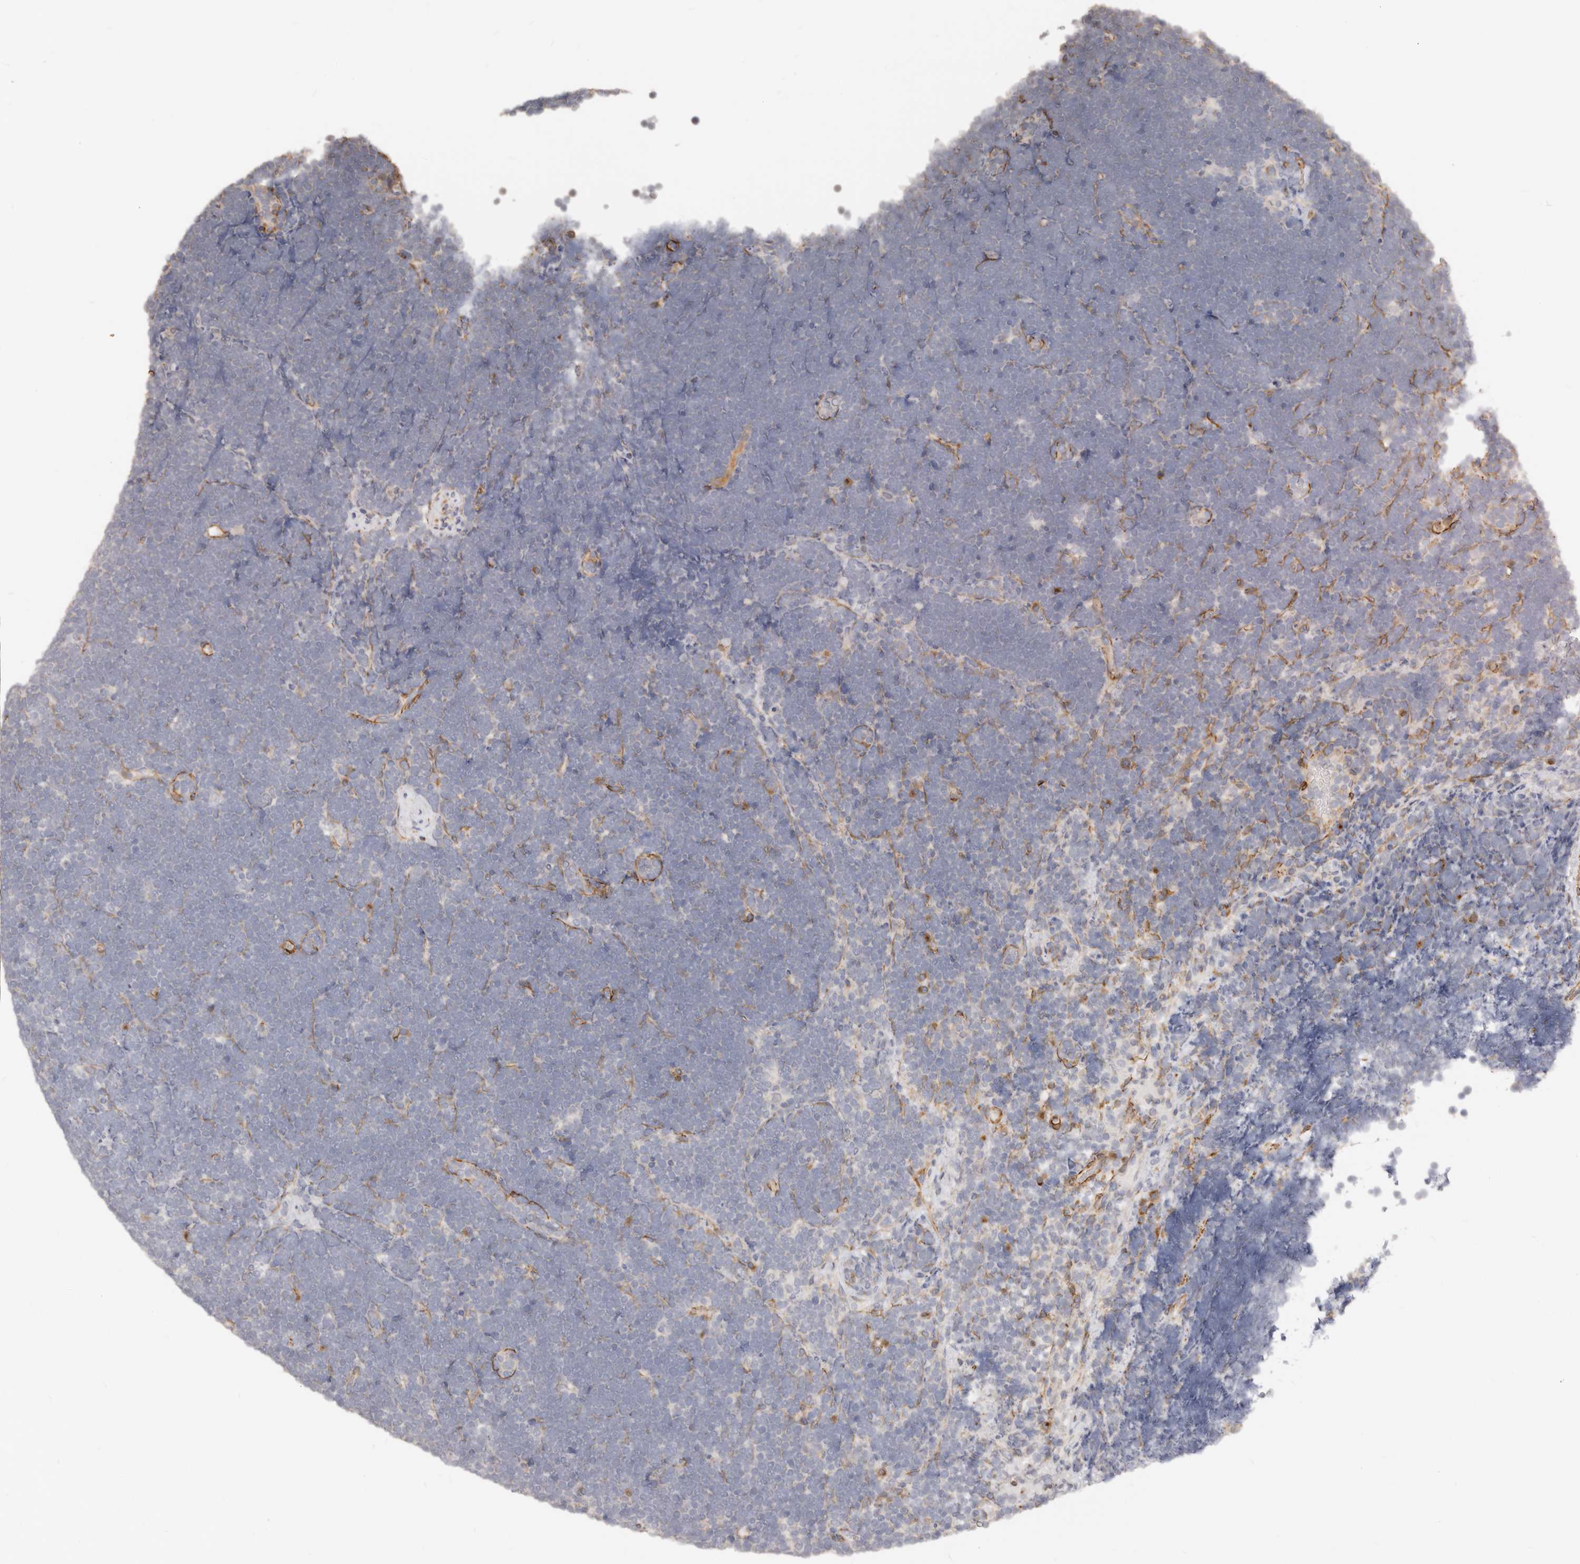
{"staining": {"intensity": "negative", "quantity": "none", "location": "none"}, "tissue": "lymphoma", "cell_type": "Tumor cells", "image_type": "cancer", "snomed": [{"axis": "morphology", "description": "Malignant lymphoma, non-Hodgkin's type, High grade"}, {"axis": "topography", "description": "Lymph node"}], "caption": "High power microscopy micrograph of an immunohistochemistry (IHC) photomicrograph of malignant lymphoma, non-Hodgkin's type (high-grade), revealing no significant expression in tumor cells. Nuclei are stained in blue.", "gene": "RABAC1", "patient": {"sex": "male", "age": 13}}